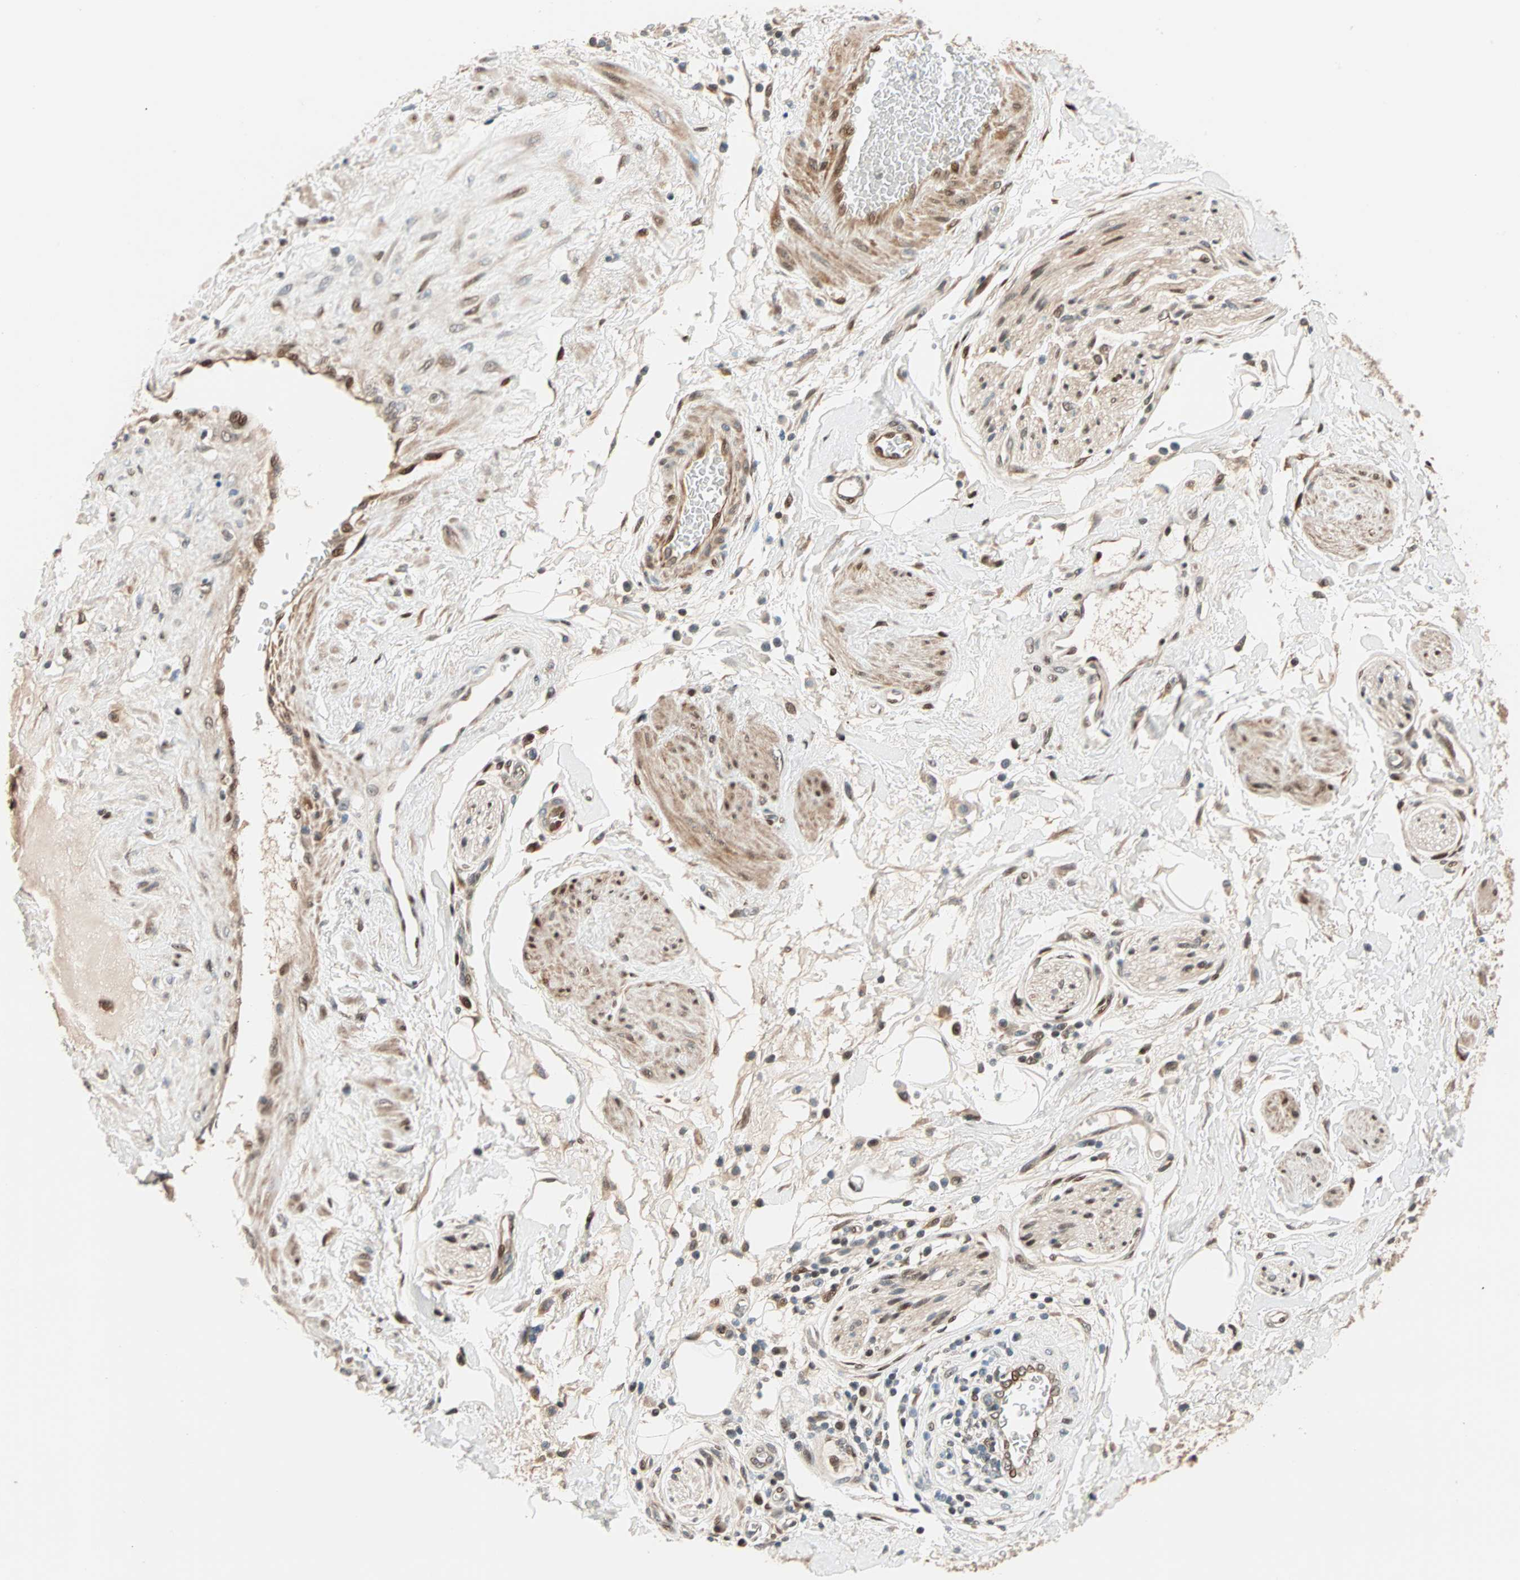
{"staining": {"intensity": "negative", "quantity": "none", "location": "none"}, "tissue": "adipose tissue", "cell_type": "Adipocytes", "image_type": "normal", "snomed": [{"axis": "morphology", "description": "Normal tissue, NOS"}, {"axis": "topography", "description": "Soft tissue"}, {"axis": "topography", "description": "Peripheral nerve tissue"}], "caption": "Adipocytes show no significant protein positivity in unremarkable adipose tissue.", "gene": "HECW1", "patient": {"sex": "female", "age": 71}}